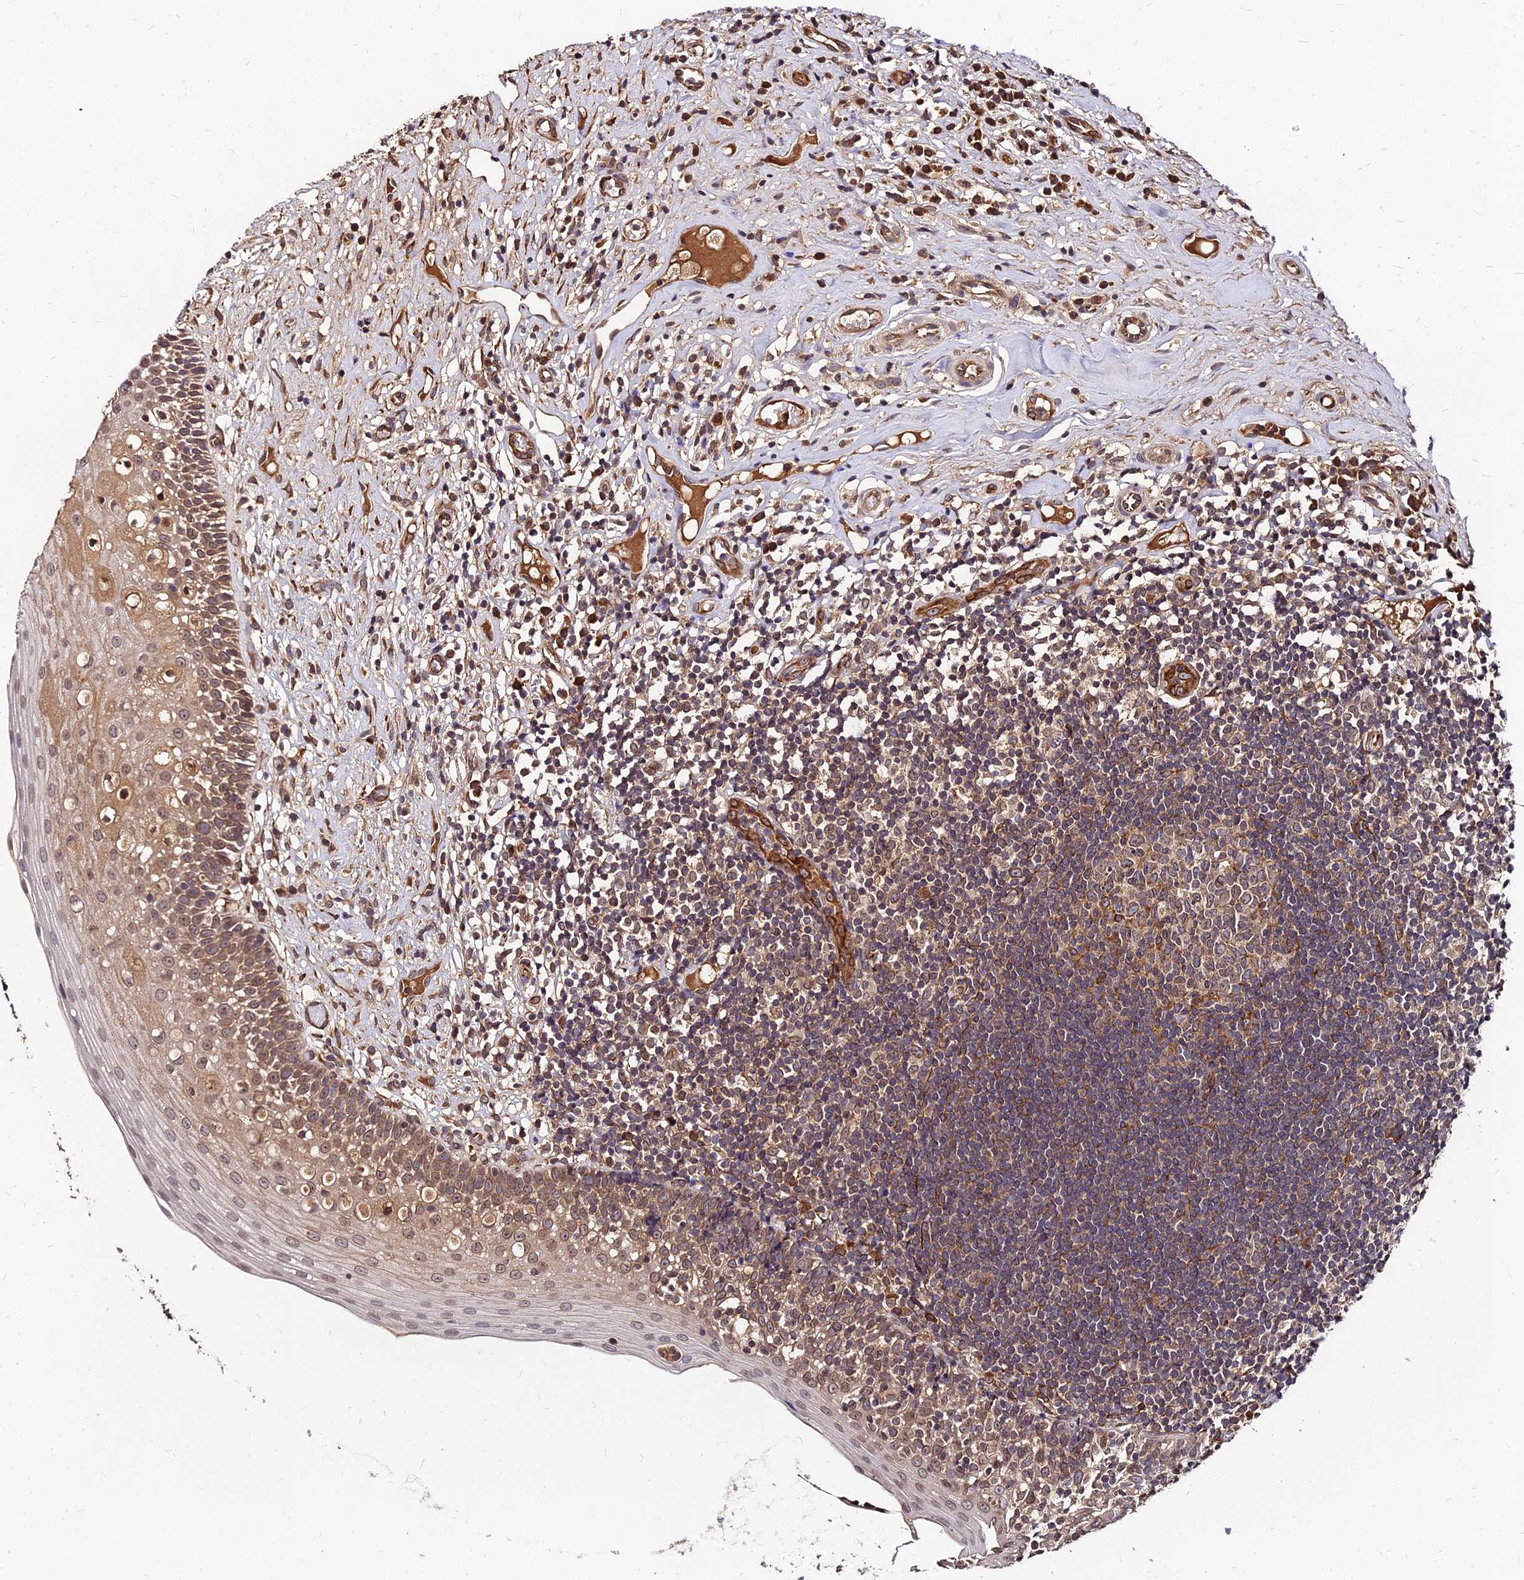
{"staining": {"intensity": "moderate", "quantity": ">75%", "location": "cytoplasmic/membranous,nuclear"}, "tissue": "oral mucosa", "cell_type": "Squamous epithelial cells", "image_type": "normal", "snomed": [{"axis": "morphology", "description": "Normal tissue, NOS"}, {"axis": "topography", "description": "Oral tissue"}], "caption": "Protein staining demonstrates moderate cytoplasmic/membranous,nuclear positivity in about >75% of squamous epithelial cells in normal oral mucosa.", "gene": "PDE4D", "patient": {"sex": "female", "age": 69}}